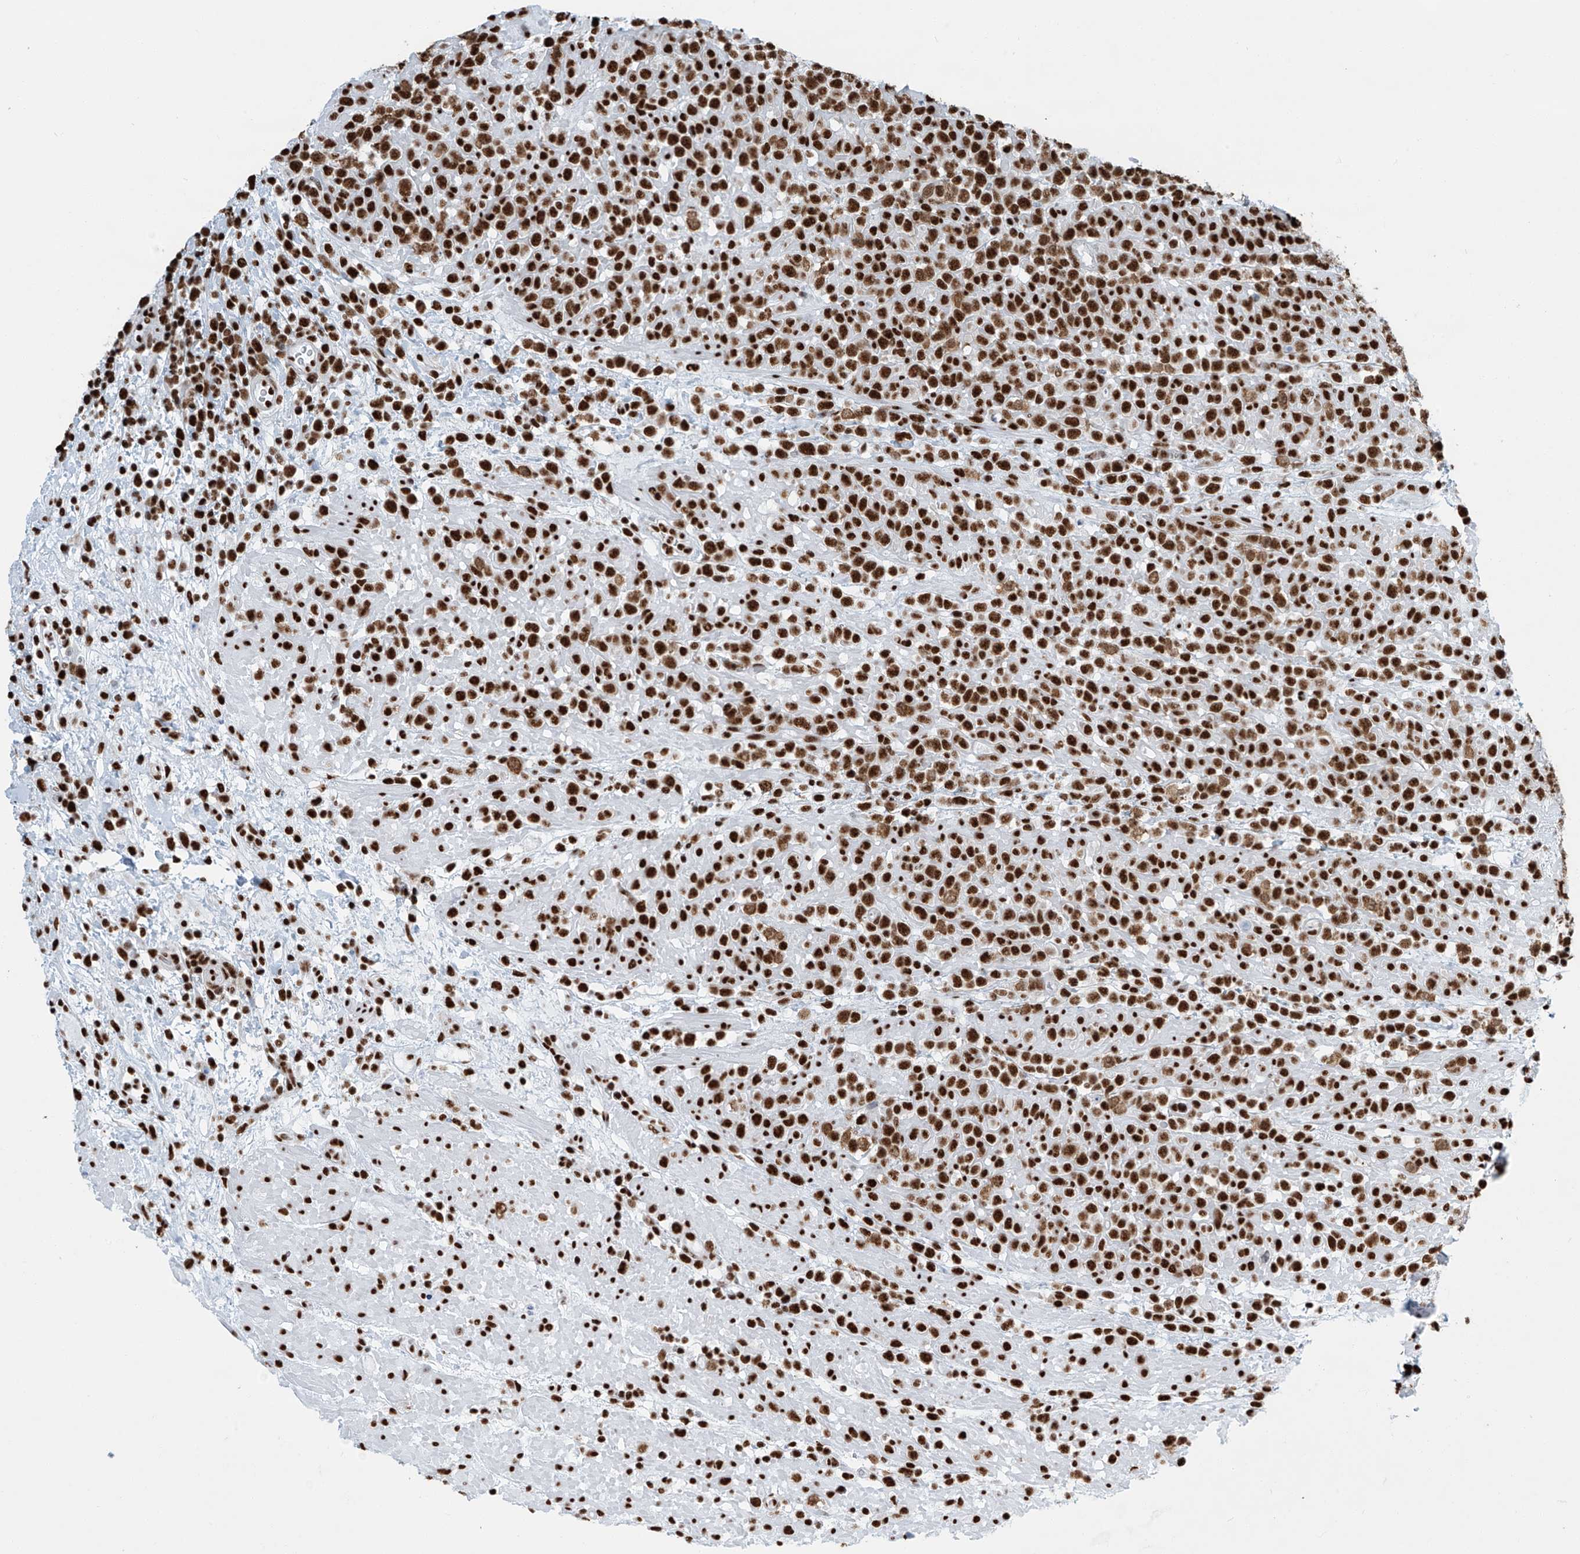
{"staining": {"intensity": "strong", "quantity": ">75%", "location": "nuclear"}, "tissue": "lymphoma", "cell_type": "Tumor cells", "image_type": "cancer", "snomed": [{"axis": "morphology", "description": "Malignant lymphoma, non-Hodgkin's type, High grade"}, {"axis": "topography", "description": "Colon"}], "caption": "This is a histology image of immunohistochemistry (IHC) staining of malignant lymphoma, non-Hodgkin's type (high-grade), which shows strong staining in the nuclear of tumor cells.", "gene": "SARNP", "patient": {"sex": "female", "age": 53}}